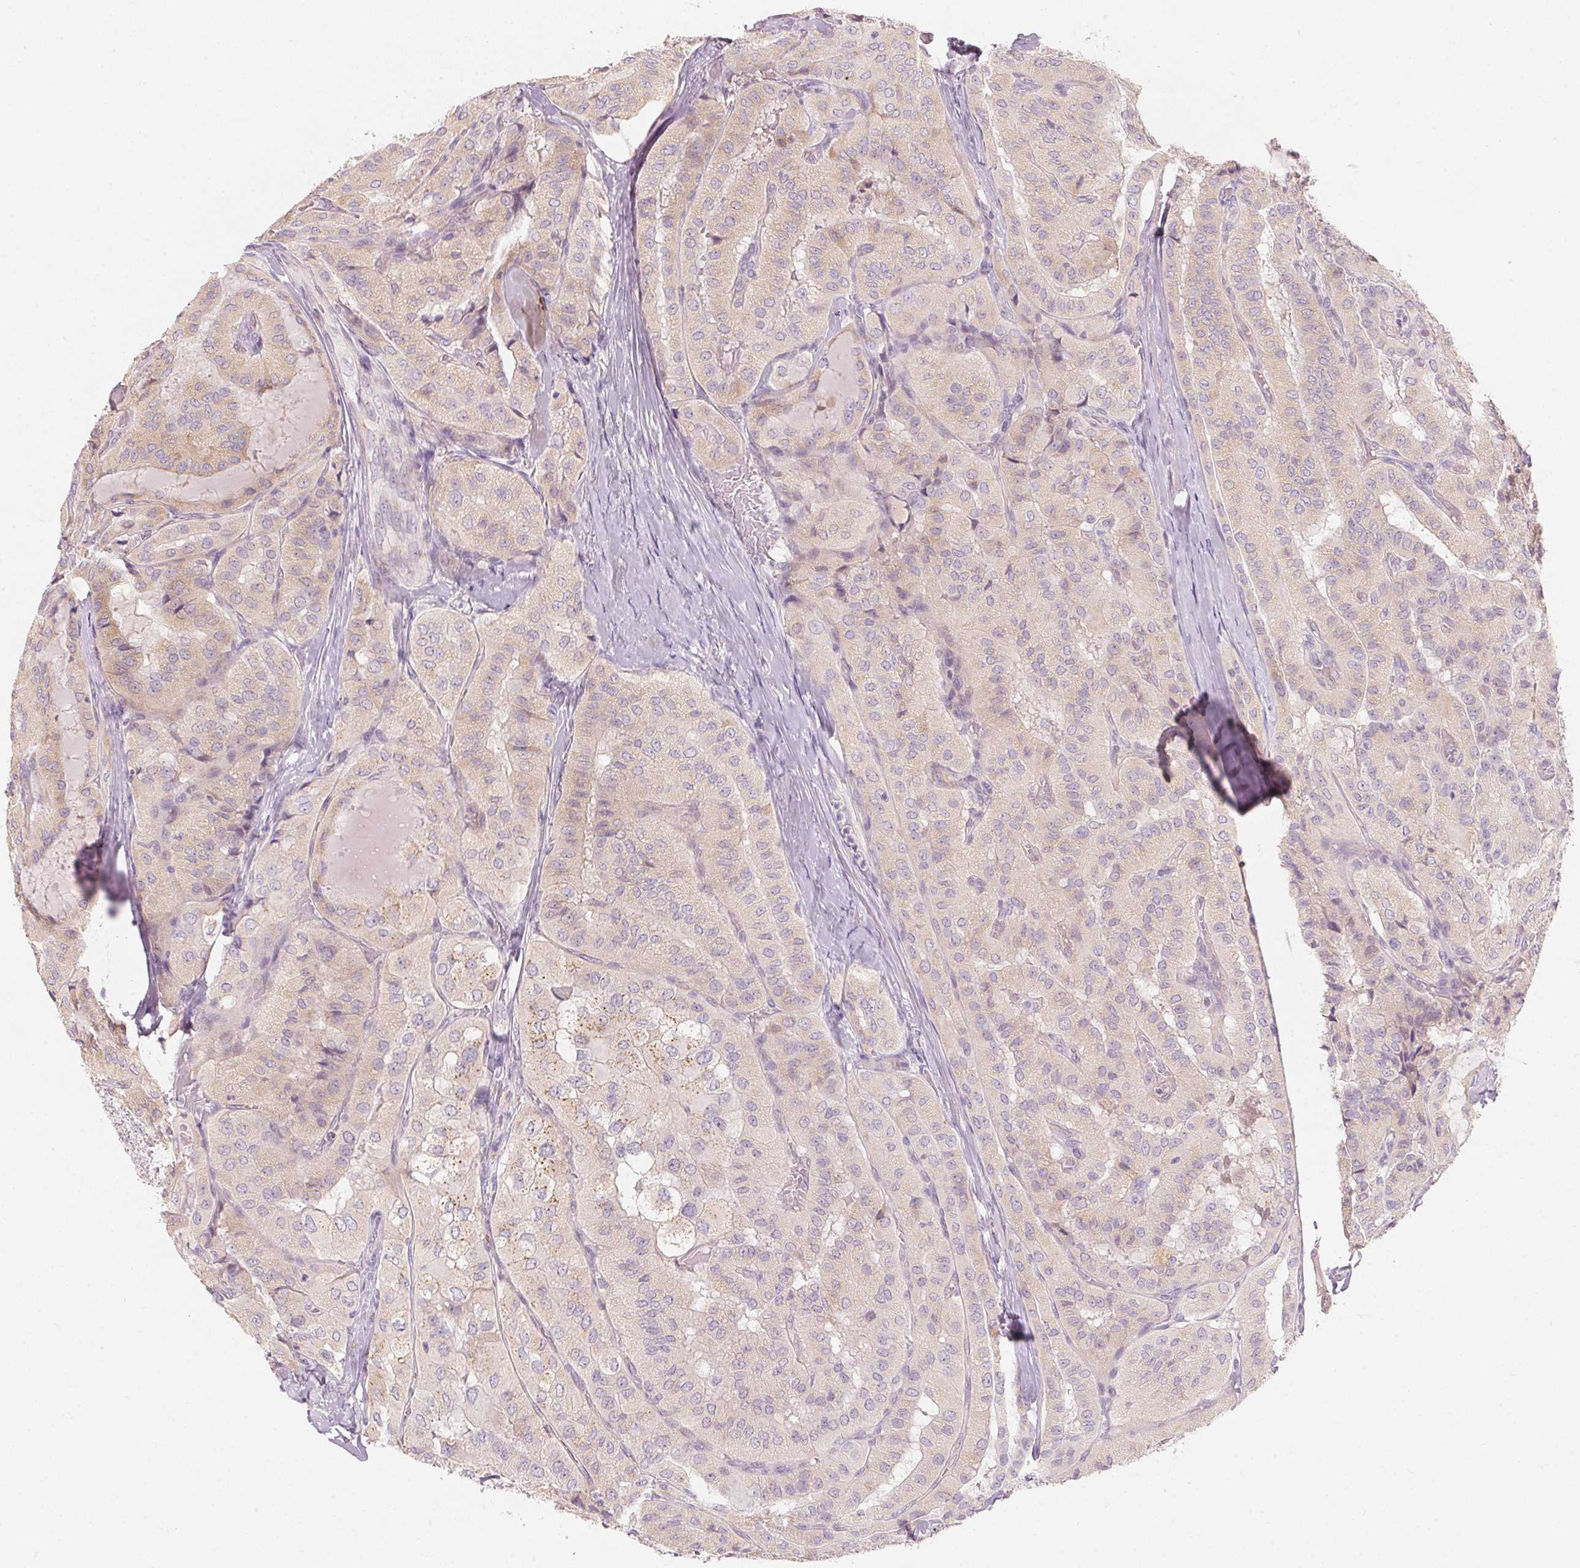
{"staining": {"intensity": "negative", "quantity": "none", "location": "none"}, "tissue": "thyroid cancer", "cell_type": "Tumor cells", "image_type": "cancer", "snomed": [{"axis": "morphology", "description": "Normal tissue, NOS"}, {"axis": "morphology", "description": "Papillary adenocarcinoma, NOS"}, {"axis": "topography", "description": "Thyroid gland"}], "caption": "Immunohistochemical staining of papillary adenocarcinoma (thyroid) shows no significant expression in tumor cells.", "gene": "DRAM2", "patient": {"sex": "female", "age": 59}}